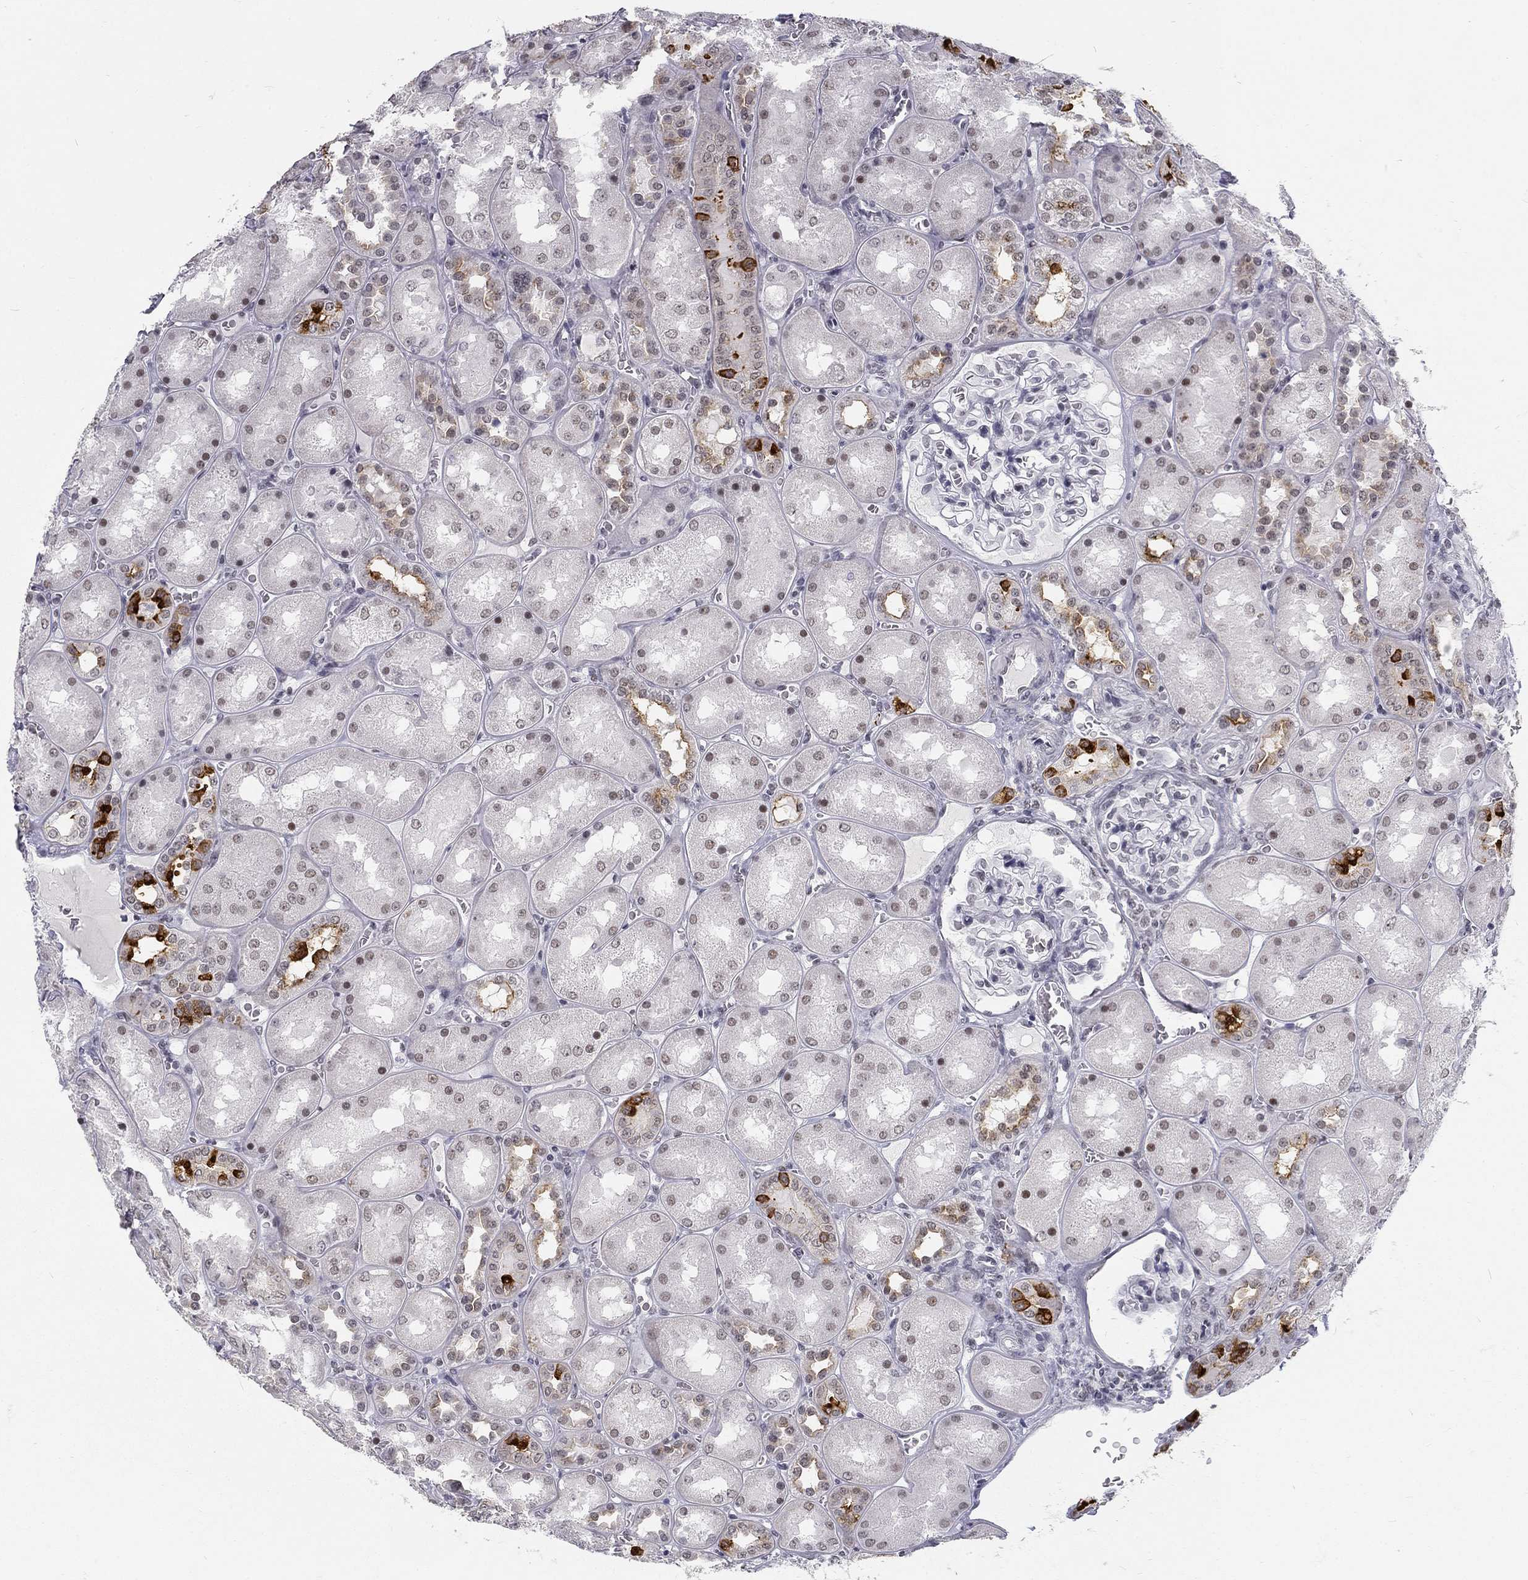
{"staining": {"intensity": "negative", "quantity": "none", "location": "none"}, "tissue": "kidney", "cell_type": "Cells in glomeruli", "image_type": "normal", "snomed": [{"axis": "morphology", "description": "Normal tissue, NOS"}, {"axis": "topography", "description": "Kidney"}], "caption": "DAB immunohistochemical staining of benign human kidney displays no significant staining in cells in glomeruli. (Stains: DAB (3,3'-diaminobenzidine) immunohistochemistry with hematoxylin counter stain, Microscopy: brightfield microscopy at high magnification).", "gene": "SNORC", "patient": {"sex": "male", "age": 73}}